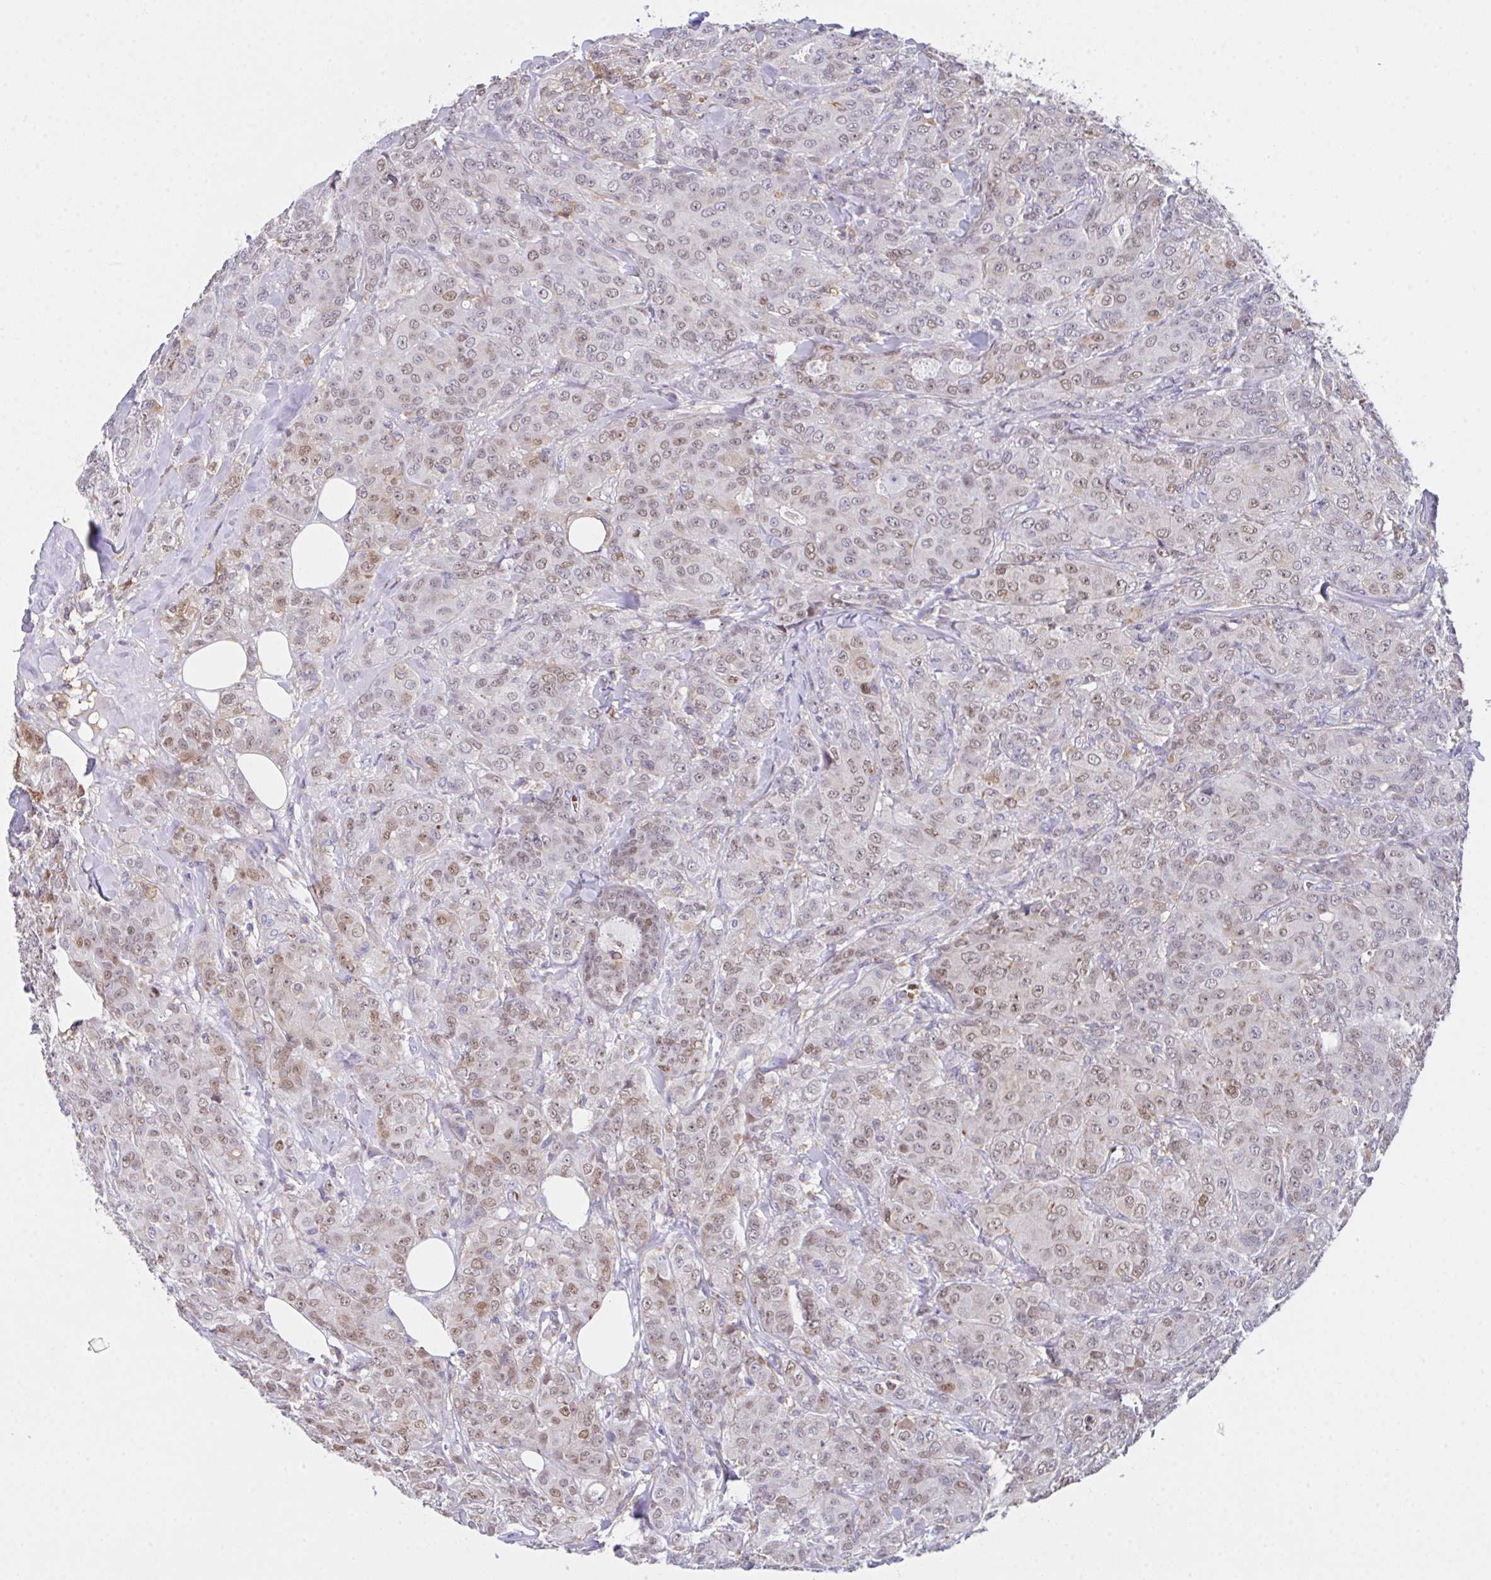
{"staining": {"intensity": "weak", "quantity": "25%-75%", "location": "nuclear"}, "tissue": "breast cancer", "cell_type": "Tumor cells", "image_type": "cancer", "snomed": [{"axis": "morphology", "description": "Normal tissue, NOS"}, {"axis": "morphology", "description": "Duct carcinoma"}, {"axis": "topography", "description": "Breast"}], "caption": "Protein expression analysis of human breast cancer reveals weak nuclear staining in about 25%-75% of tumor cells.", "gene": "TFAP2C", "patient": {"sex": "female", "age": 43}}